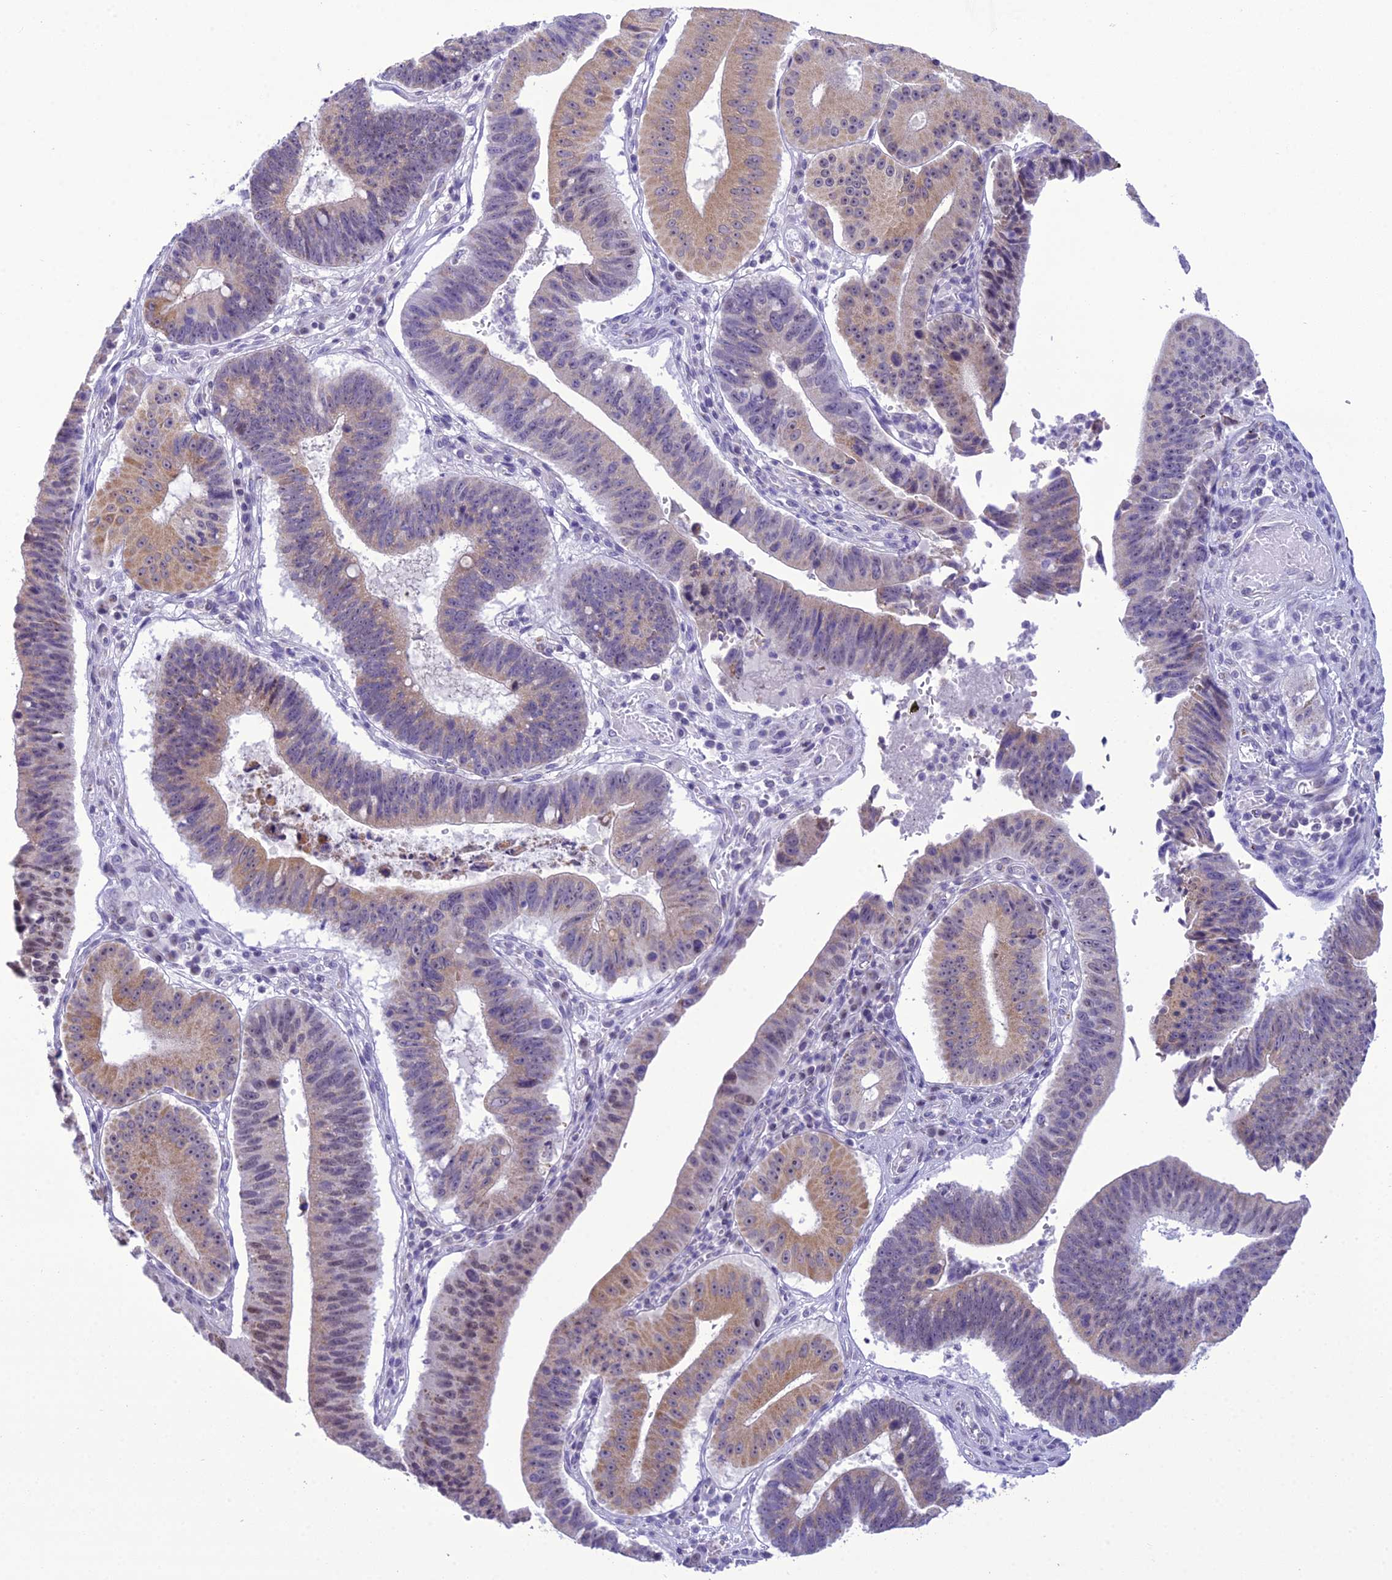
{"staining": {"intensity": "moderate", "quantity": "<25%", "location": "cytoplasmic/membranous"}, "tissue": "stomach cancer", "cell_type": "Tumor cells", "image_type": "cancer", "snomed": [{"axis": "morphology", "description": "Adenocarcinoma, NOS"}, {"axis": "topography", "description": "Stomach"}], "caption": "The micrograph shows immunohistochemical staining of stomach cancer (adenocarcinoma). There is moderate cytoplasmic/membranous positivity is identified in approximately <25% of tumor cells. The staining is performed using DAB (3,3'-diaminobenzidine) brown chromogen to label protein expression. The nuclei are counter-stained blue using hematoxylin.", "gene": "B9D2", "patient": {"sex": "male", "age": 59}}